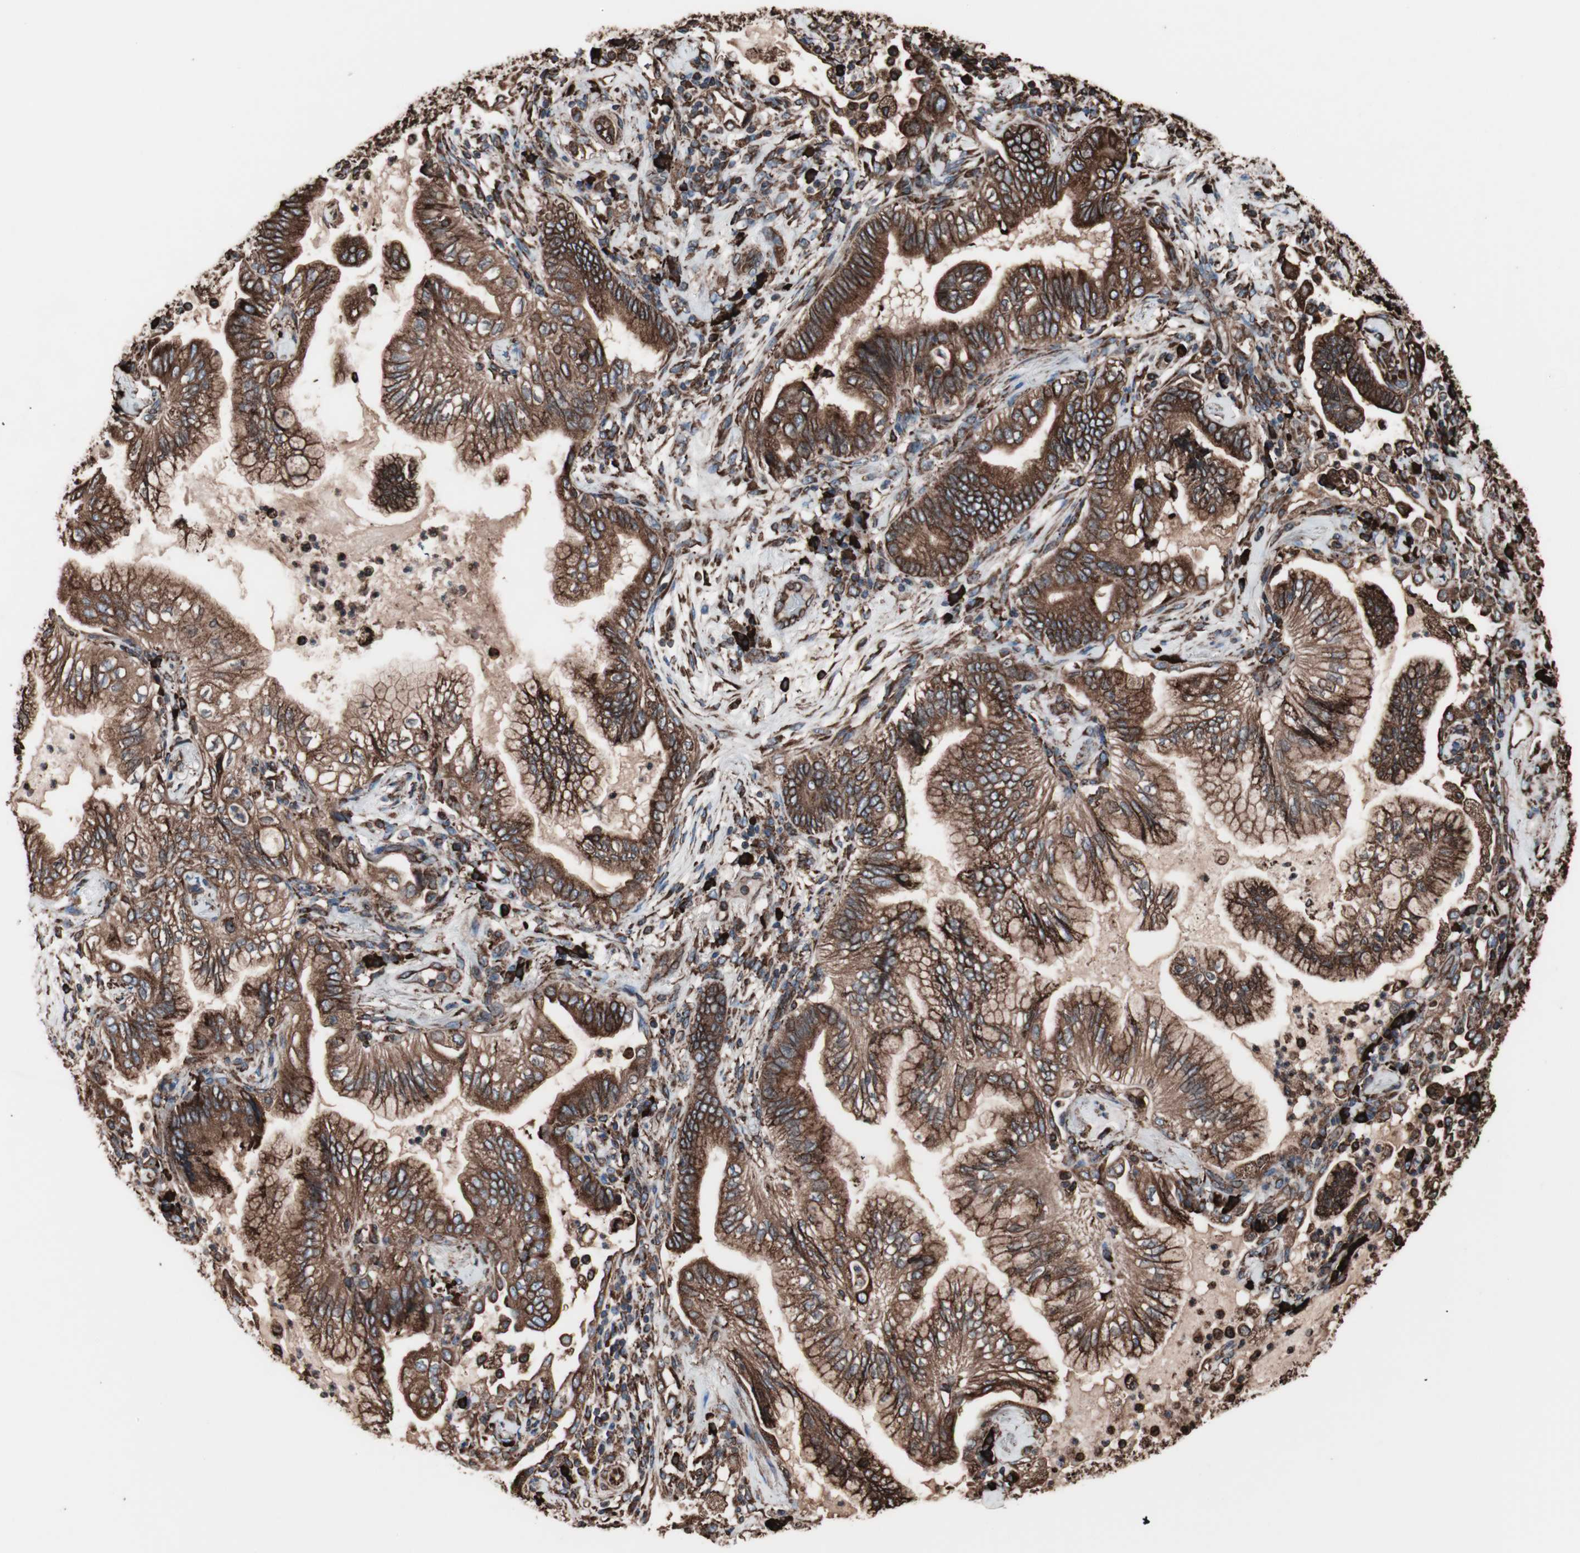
{"staining": {"intensity": "strong", "quantity": ">75%", "location": "cytoplasmic/membranous"}, "tissue": "lung cancer", "cell_type": "Tumor cells", "image_type": "cancer", "snomed": [{"axis": "morphology", "description": "Normal tissue, NOS"}, {"axis": "morphology", "description": "Adenocarcinoma, NOS"}, {"axis": "topography", "description": "Bronchus"}, {"axis": "topography", "description": "Lung"}], "caption": "Human lung adenocarcinoma stained for a protein (brown) displays strong cytoplasmic/membranous positive expression in about >75% of tumor cells.", "gene": "HSP90B1", "patient": {"sex": "female", "age": 70}}